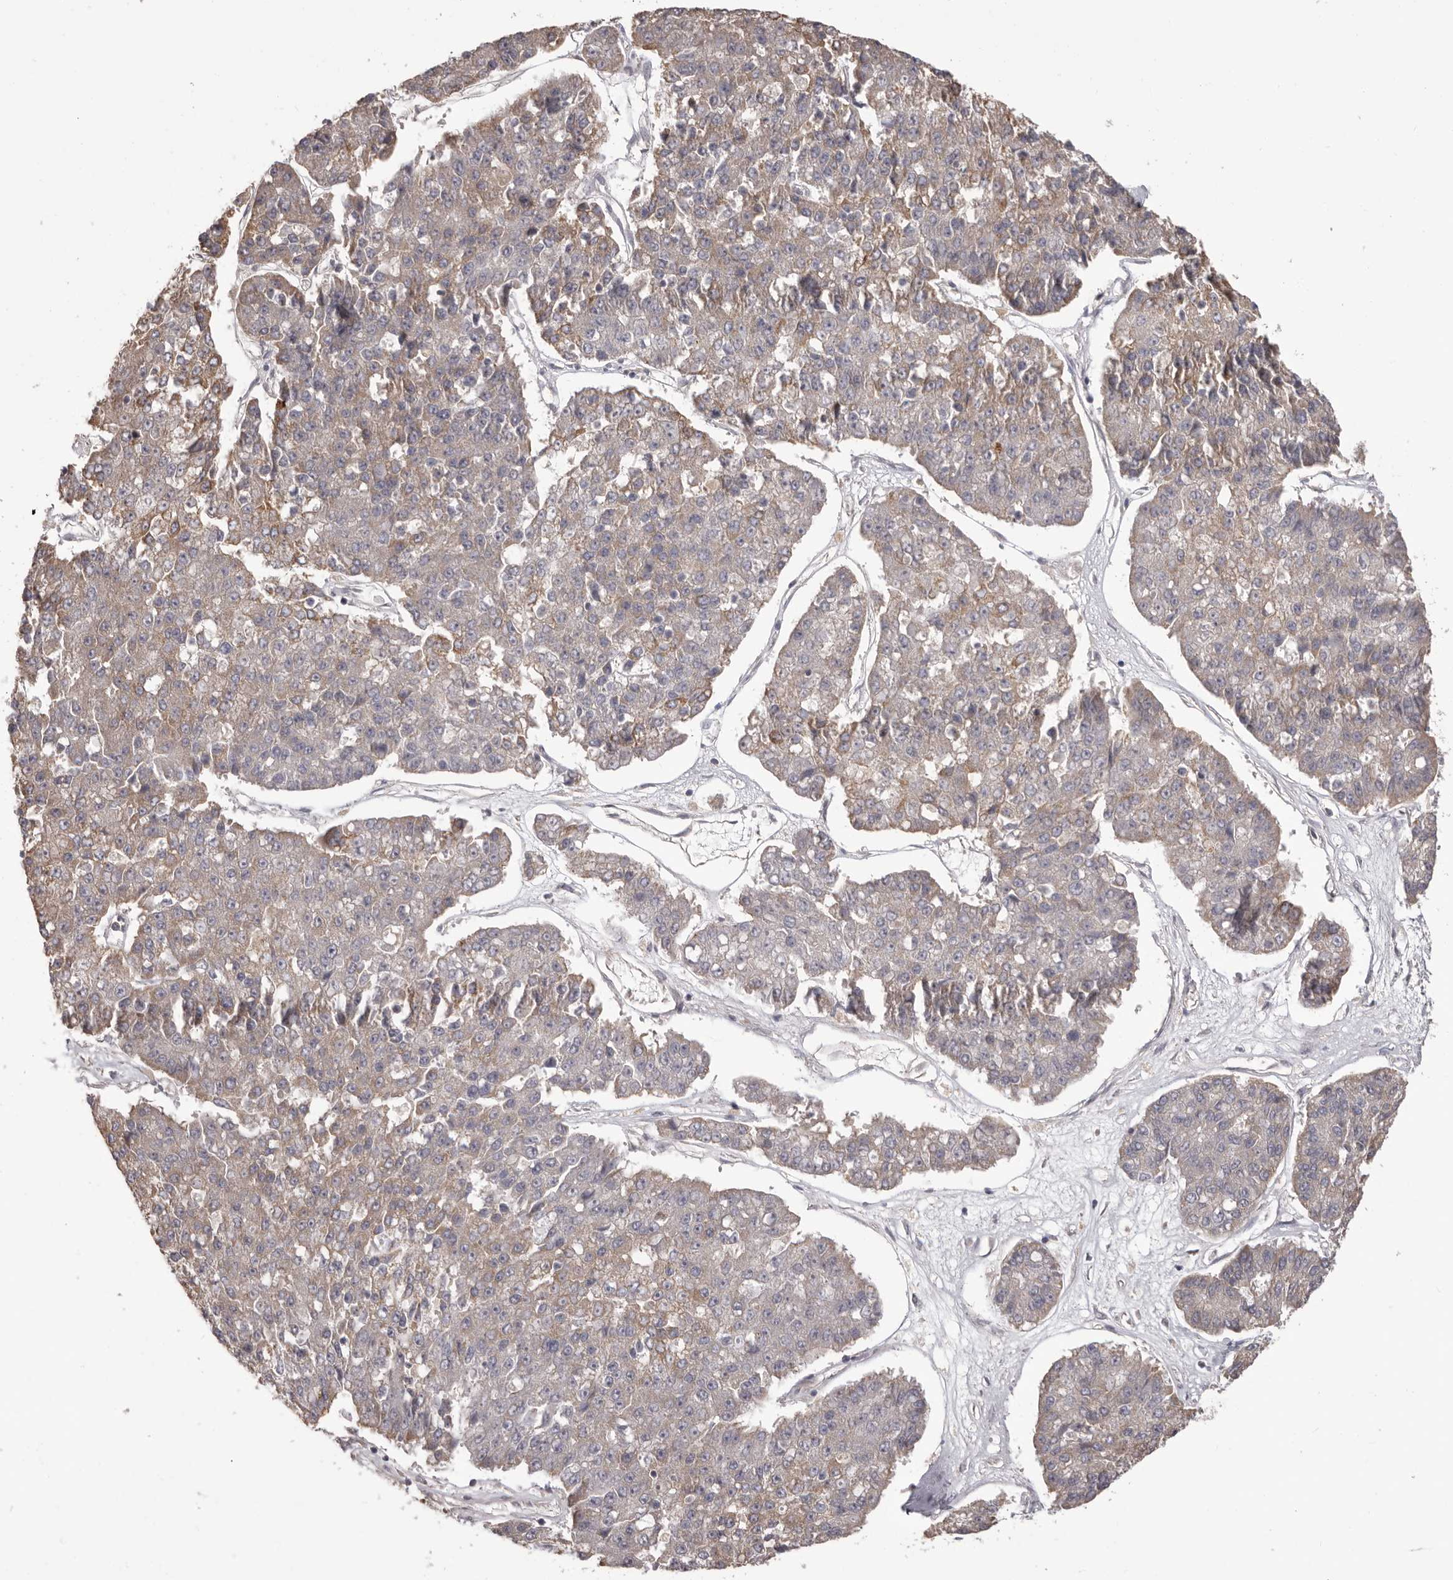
{"staining": {"intensity": "weak", "quantity": "<25%", "location": "cytoplasmic/membranous"}, "tissue": "pancreatic cancer", "cell_type": "Tumor cells", "image_type": "cancer", "snomed": [{"axis": "morphology", "description": "Adenocarcinoma, NOS"}, {"axis": "topography", "description": "Pancreas"}], "caption": "High magnification brightfield microscopy of pancreatic adenocarcinoma stained with DAB (brown) and counterstained with hematoxylin (blue): tumor cells show no significant staining.", "gene": "HRH1", "patient": {"sex": "male", "age": 50}}